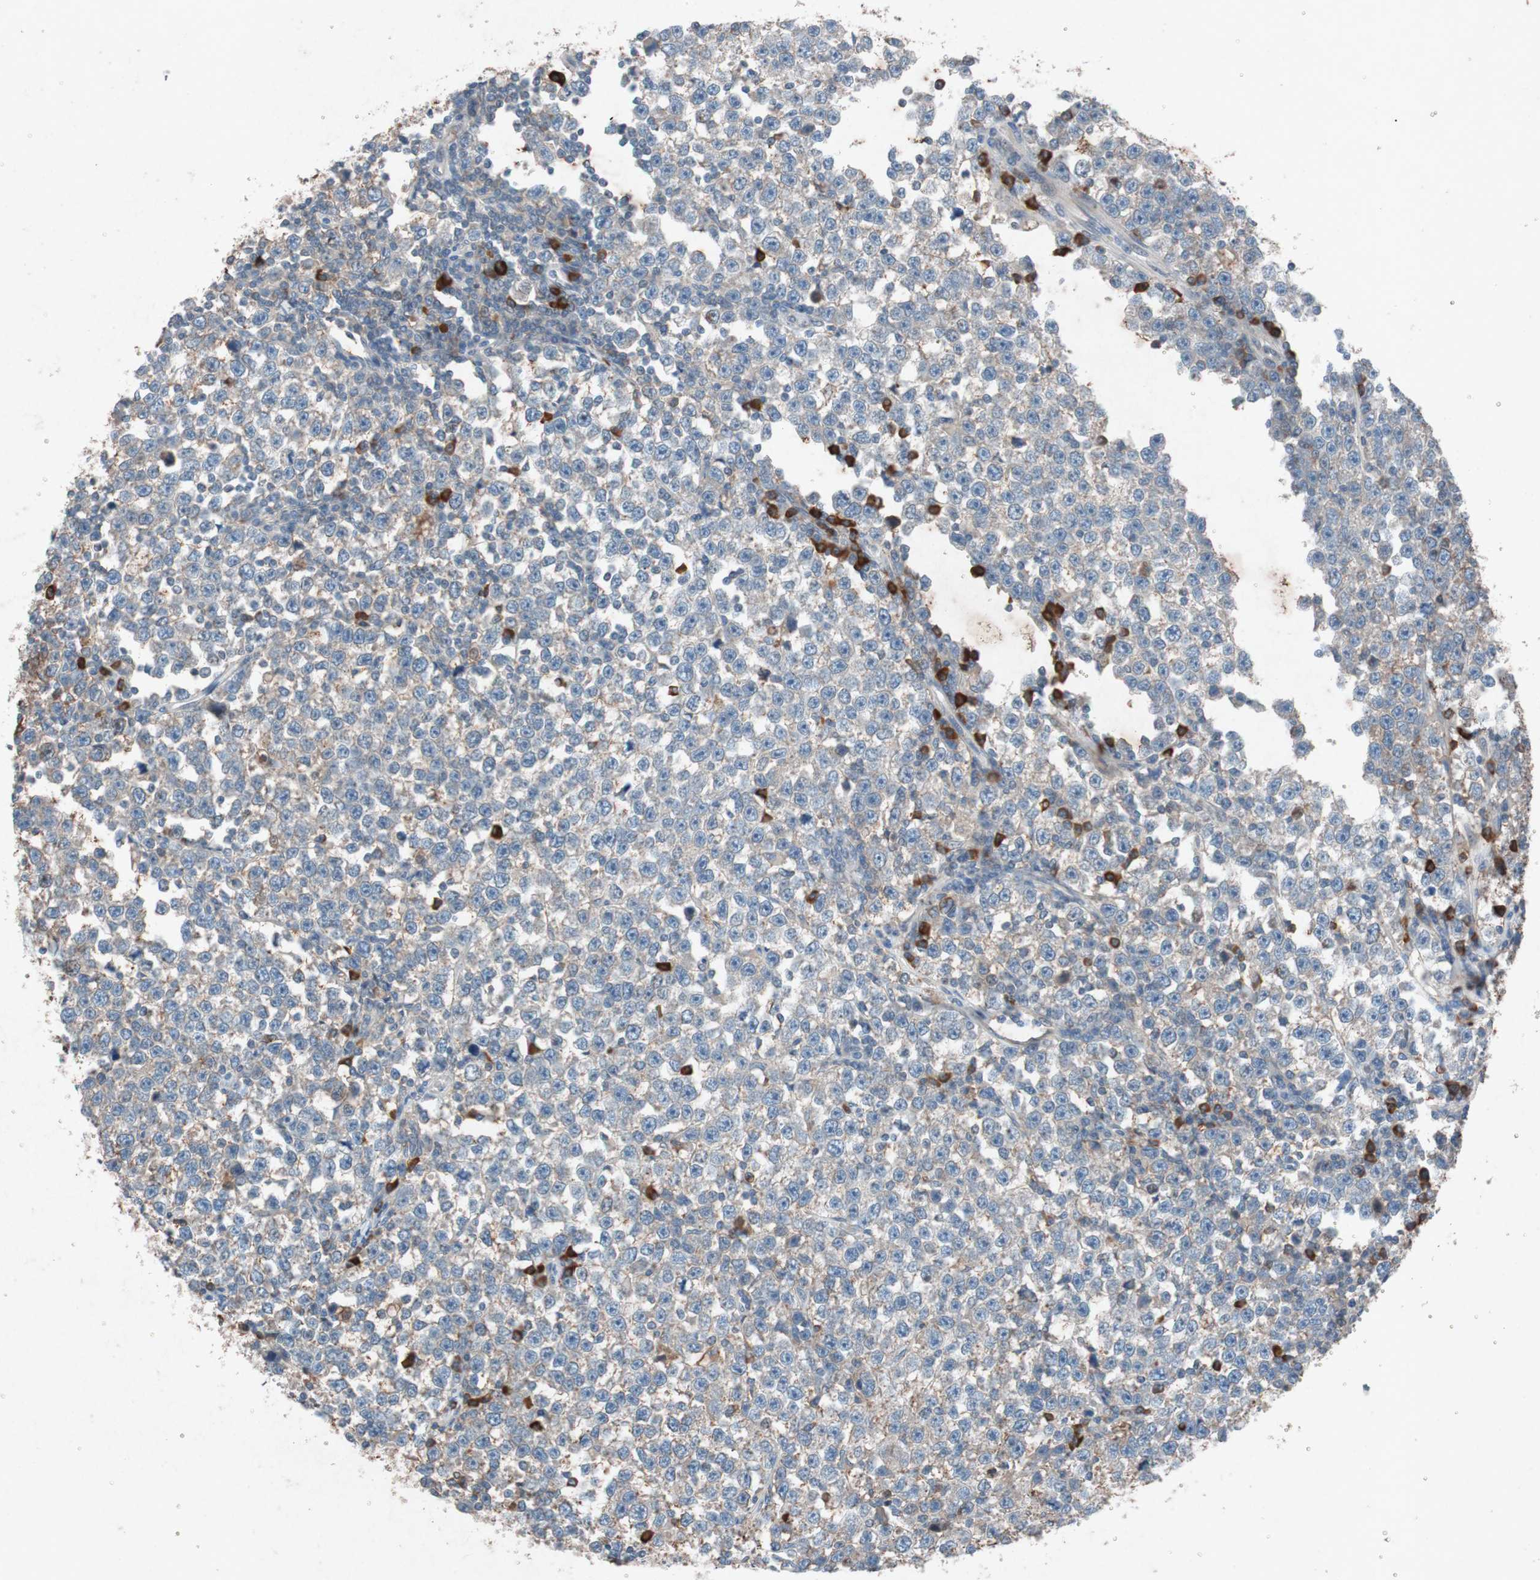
{"staining": {"intensity": "weak", "quantity": "25%-75%", "location": "cytoplasmic/membranous"}, "tissue": "testis cancer", "cell_type": "Tumor cells", "image_type": "cancer", "snomed": [{"axis": "morphology", "description": "Seminoma, NOS"}, {"axis": "topography", "description": "Testis"}], "caption": "This image reveals immunohistochemistry (IHC) staining of testis seminoma, with low weak cytoplasmic/membranous expression in approximately 25%-75% of tumor cells.", "gene": "GRB7", "patient": {"sex": "male", "age": 43}}